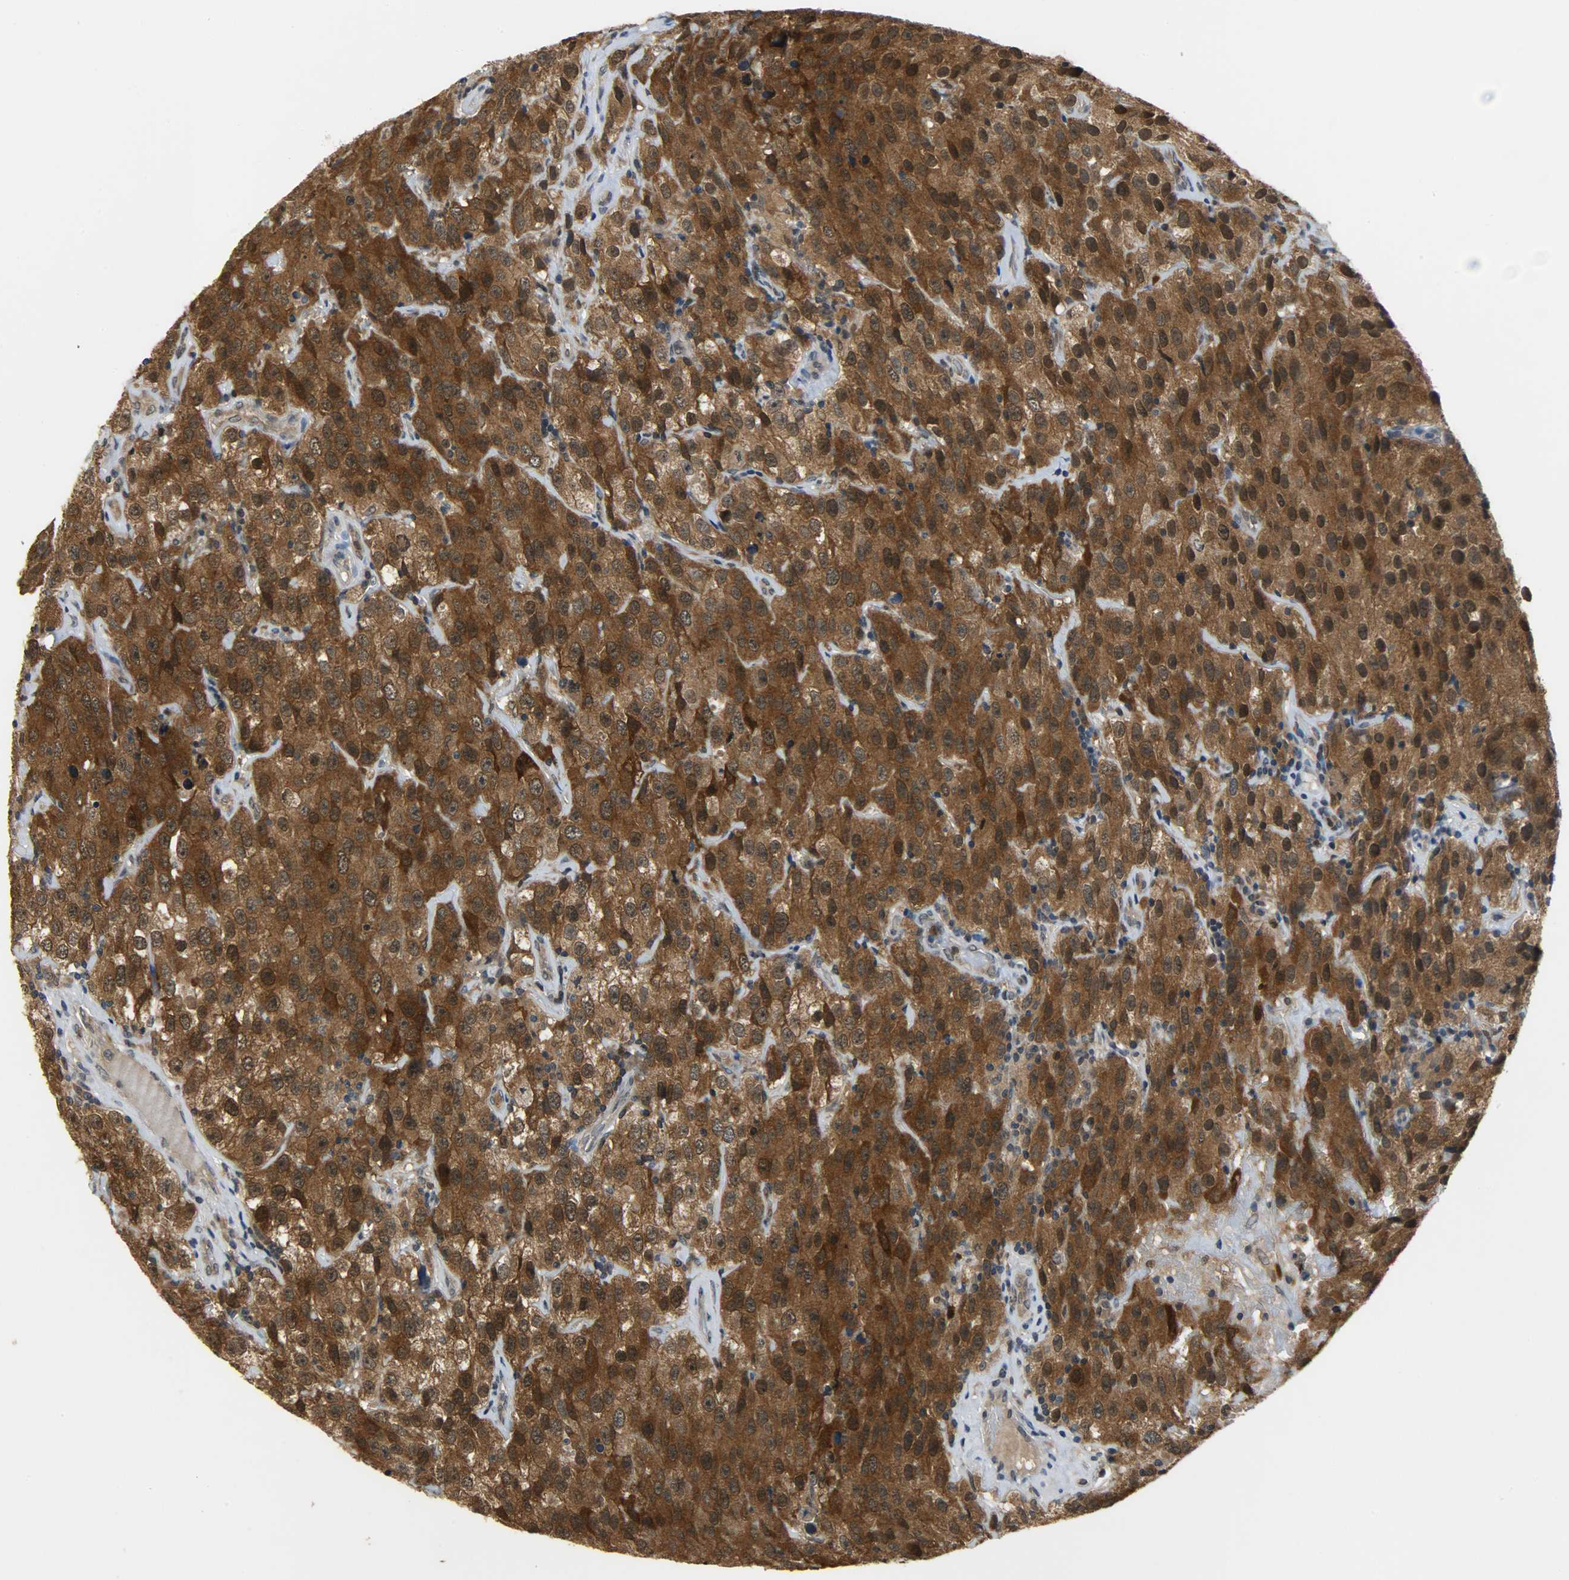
{"staining": {"intensity": "strong", "quantity": ">75%", "location": "cytoplasmic/membranous,nuclear"}, "tissue": "testis cancer", "cell_type": "Tumor cells", "image_type": "cancer", "snomed": [{"axis": "morphology", "description": "Seminoma, NOS"}, {"axis": "topography", "description": "Testis"}], "caption": "Strong cytoplasmic/membranous and nuclear staining is present in approximately >75% of tumor cells in testis seminoma.", "gene": "EIF4EBP1", "patient": {"sex": "male", "age": 52}}